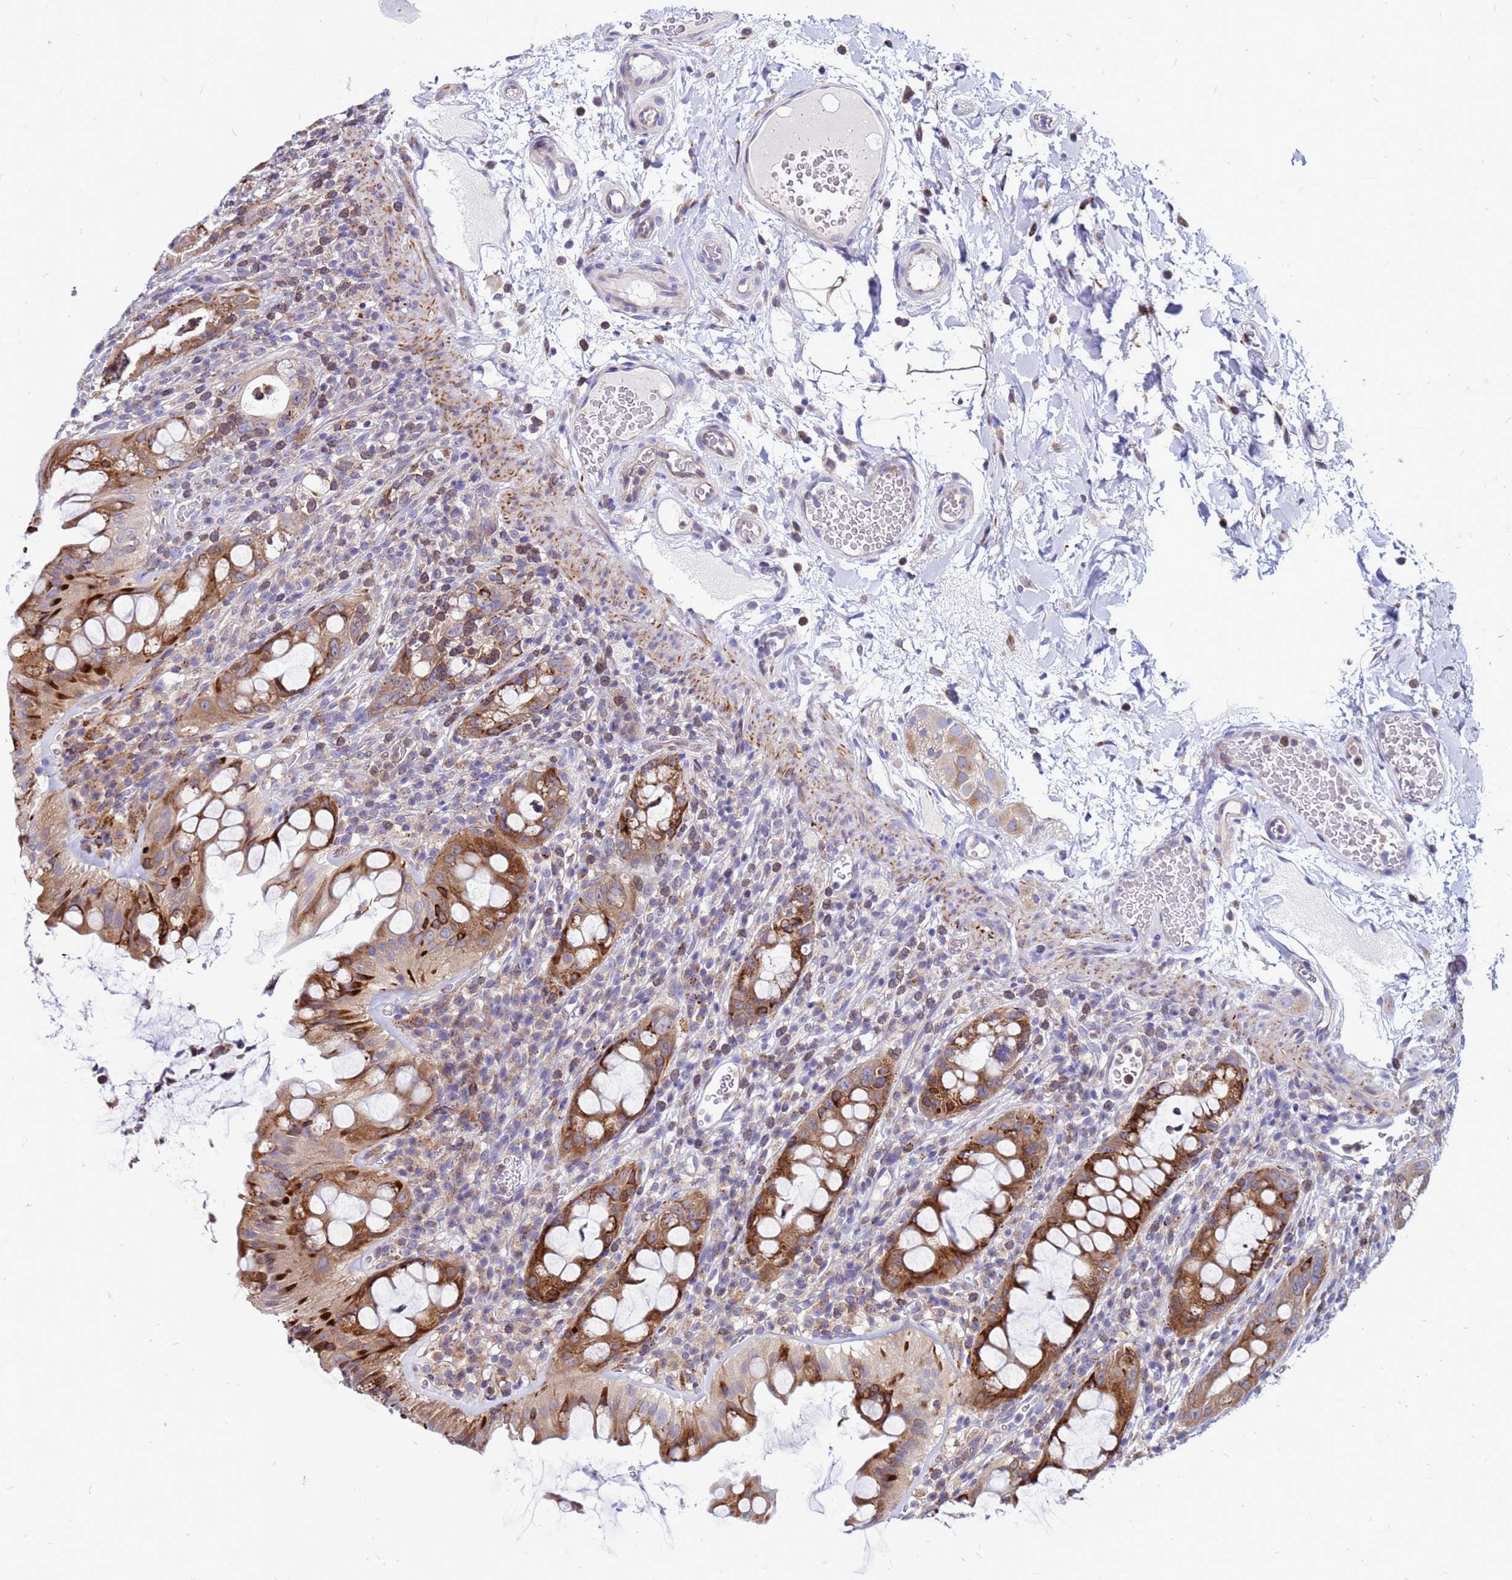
{"staining": {"intensity": "strong", "quantity": ">75%", "location": "cytoplasmic/membranous"}, "tissue": "rectum", "cell_type": "Glandular cells", "image_type": "normal", "snomed": [{"axis": "morphology", "description": "Normal tissue, NOS"}, {"axis": "topography", "description": "Rectum"}], "caption": "This is a micrograph of IHC staining of unremarkable rectum, which shows strong expression in the cytoplasmic/membranous of glandular cells.", "gene": "FHIP1A", "patient": {"sex": "female", "age": 57}}